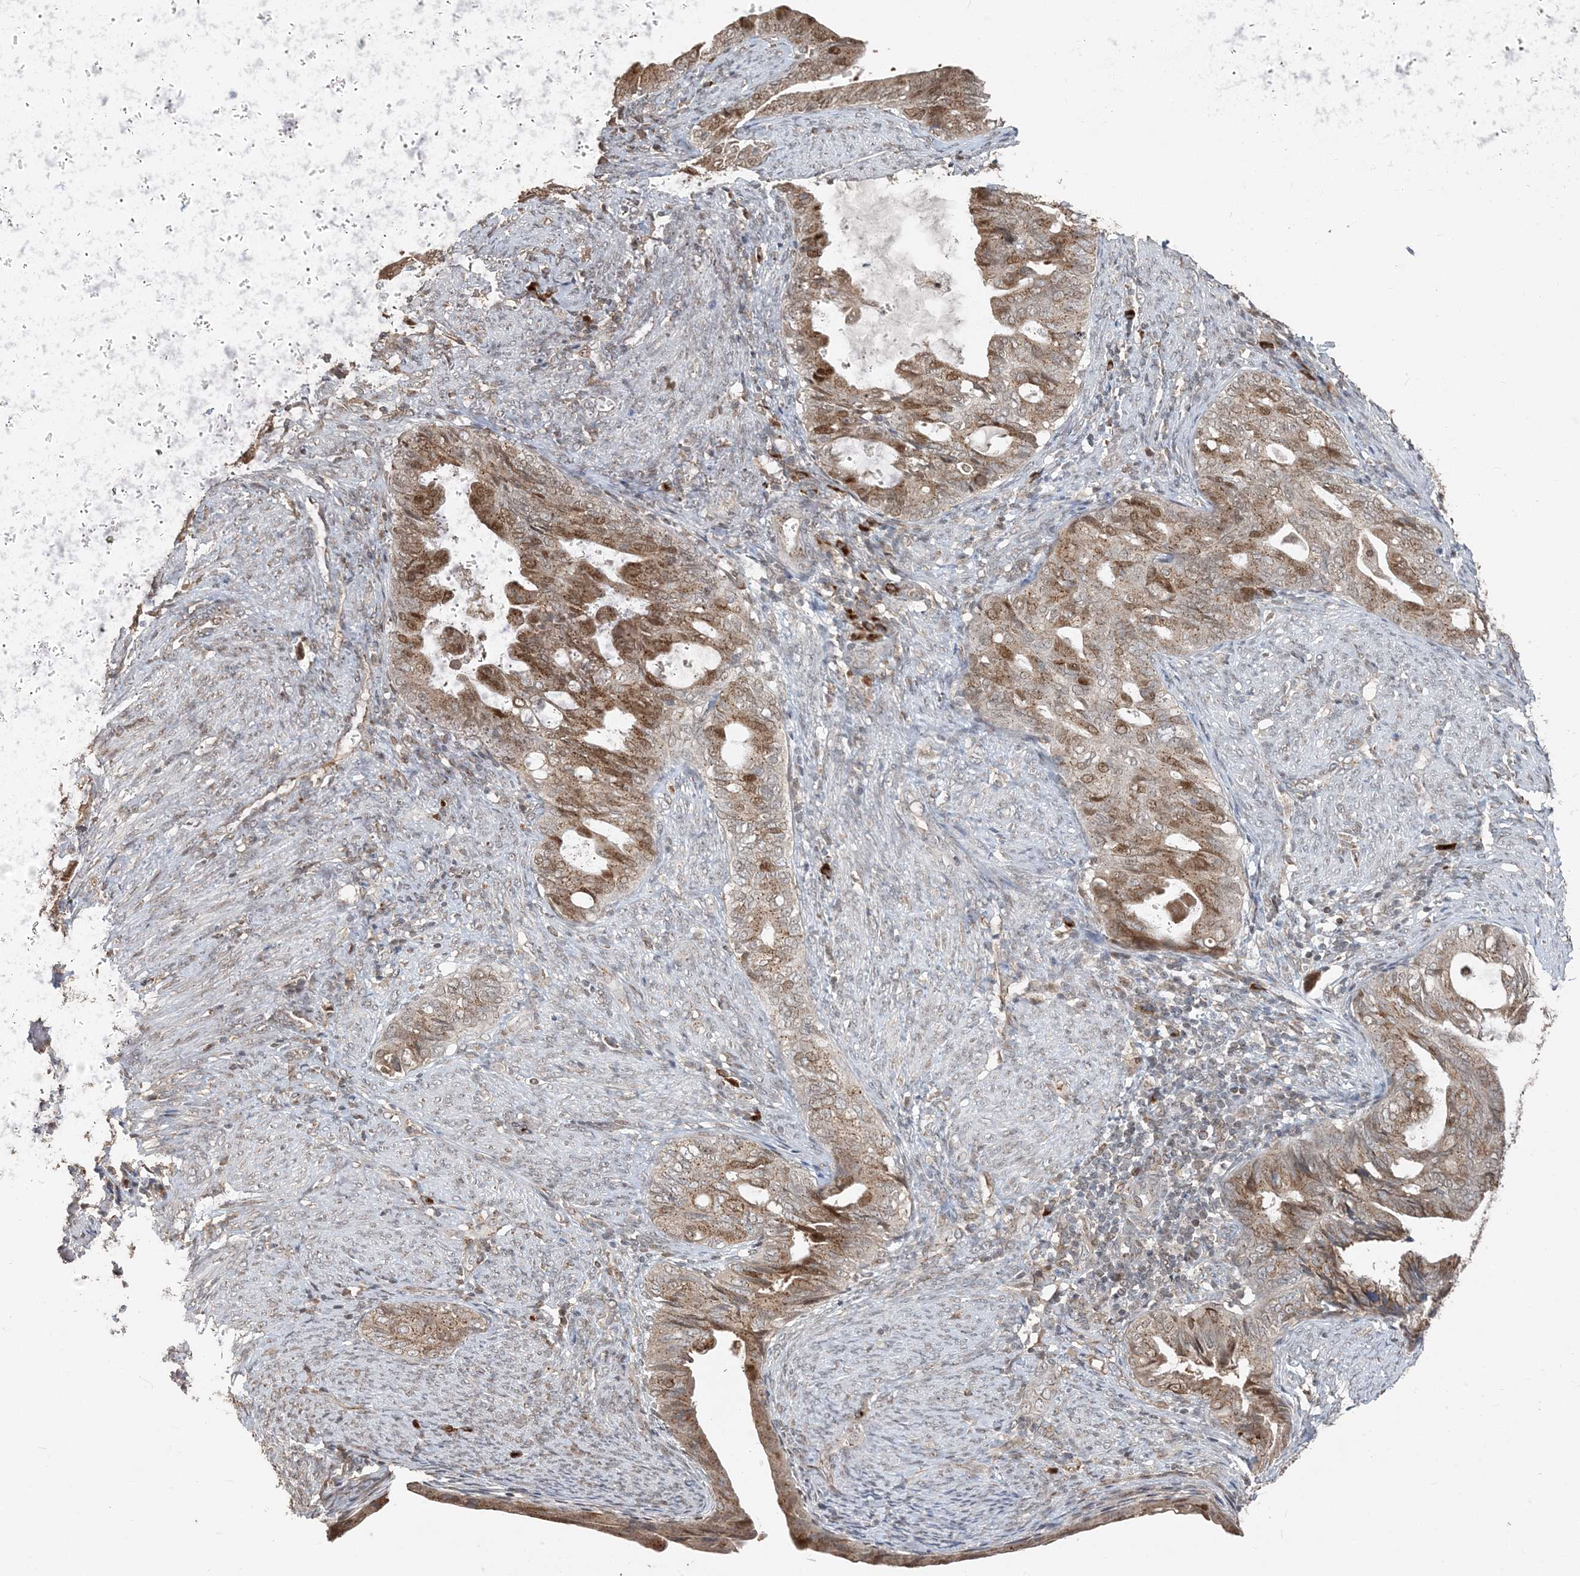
{"staining": {"intensity": "moderate", "quantity": ">75%", "location": "cytoplasmic/membranous,nuclear"}, "tissue": "endometrial cancer", "cell_type": "Tumor cells", "image_type": "cancer", "snomed": [{"axis": "morphology", "description": "Adenocarcinoma, NOS"}, {"axis": "topography", "description": "Endometrium"}], "caption": "Endometrial cancer was stained to show a protein in brown. There is medium levels of moderate cytoplasmic/membranous and nuclear staining in about >75% of tumor cells.", "gene": "RER1", "patient": {"sex": "female", "age": 86}}